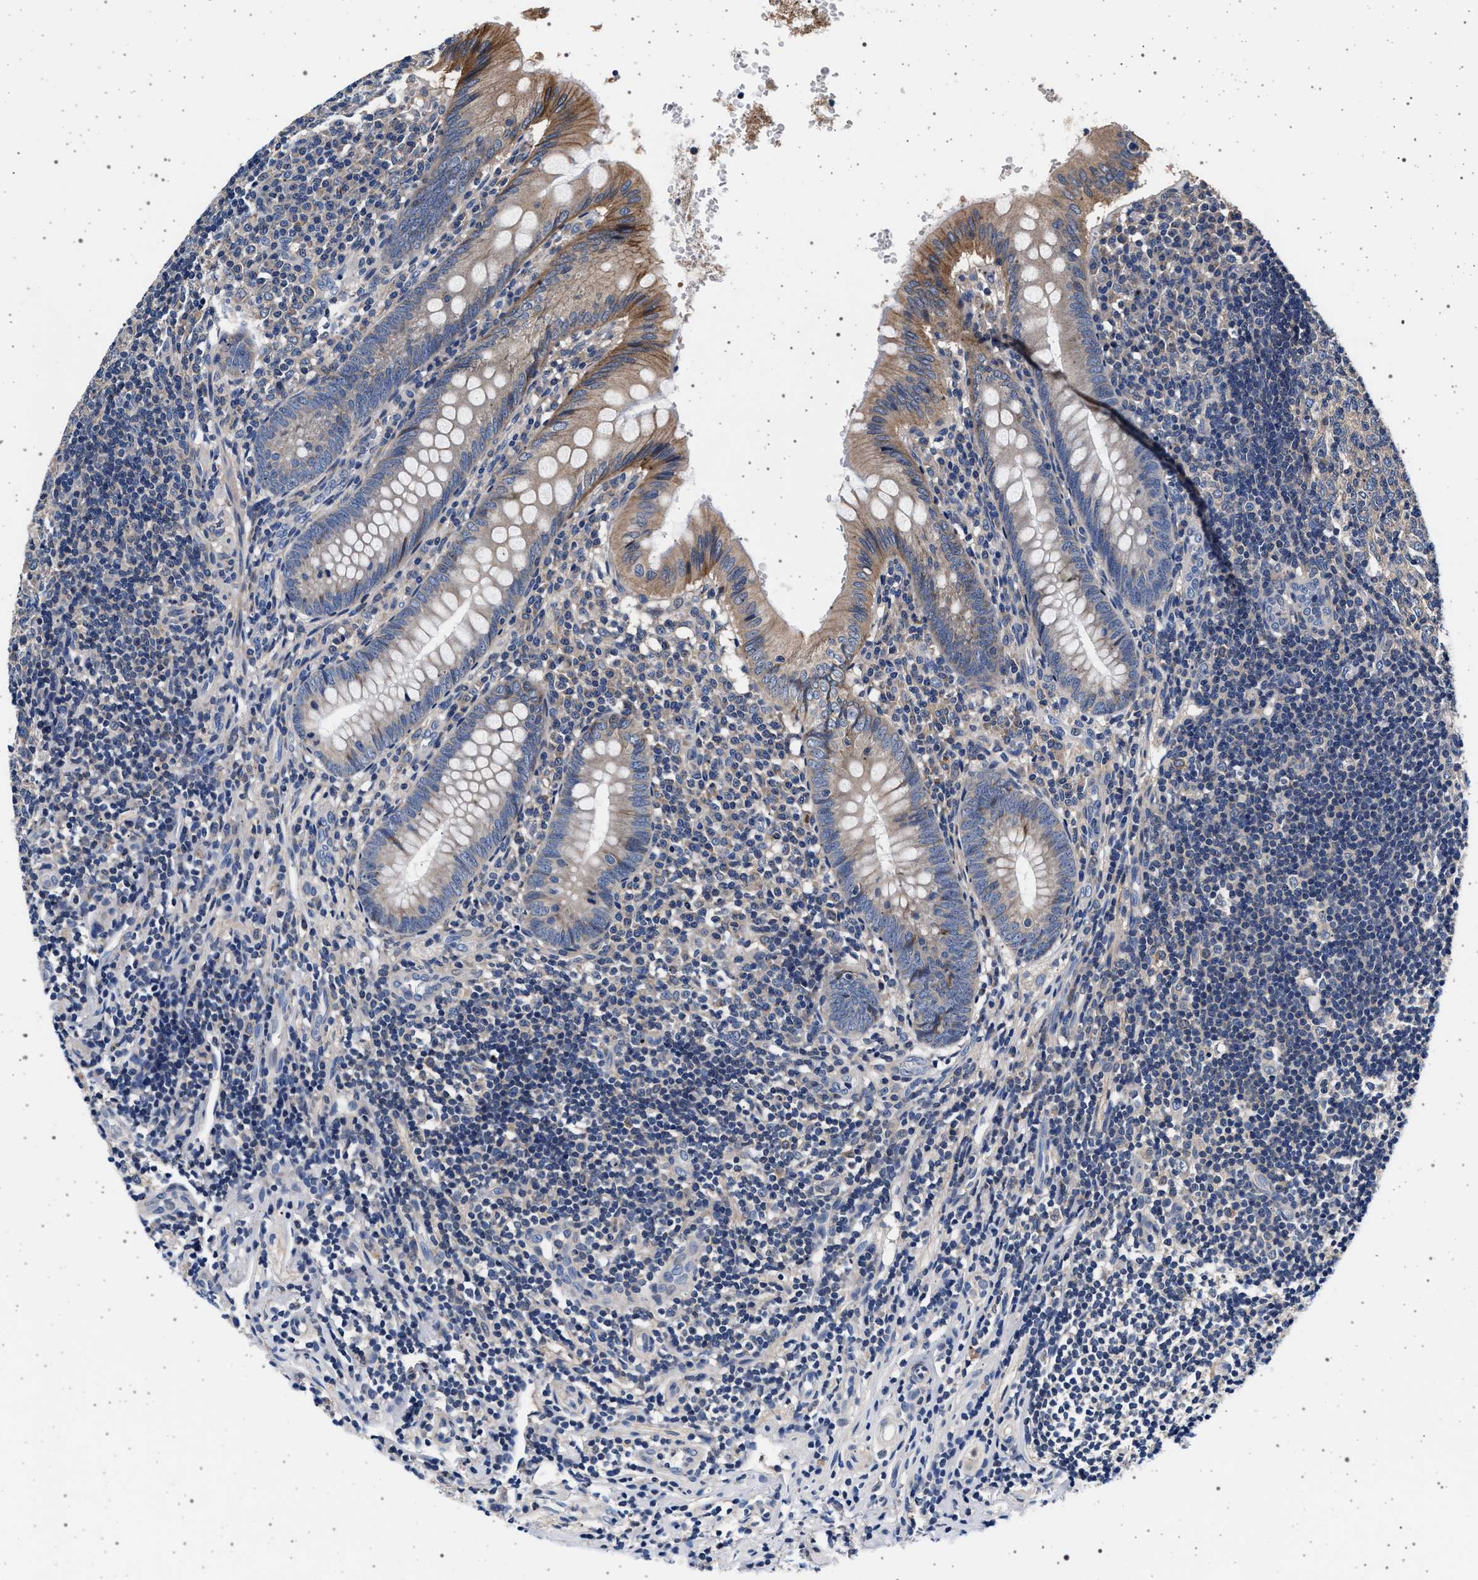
{"staining": {"intensity": "moderate", "quantity": "<25%", "location": "cytoplasmic/membranous"}, "tissue": "appendix", "cell_type": "Glandular cells", "image_type": "normal", "snomed": [{"axis": "morphology", "description": "Normal tissue, NOS"}, {"axis": "topography", "description": "Appendix"}], "caption": "Protein staining of normal appendix exhibits moderate cytoplasmic/membranous positivity in about <25% of glandular cells. (Stains: DAB (3,3'-diaminobenzidine) in brown, nuclei in blue, Microscopy: brightfield microscopy at high magnification).", "gene": "MAP3K2", "patient": {"sex": "male", "age": 8}}